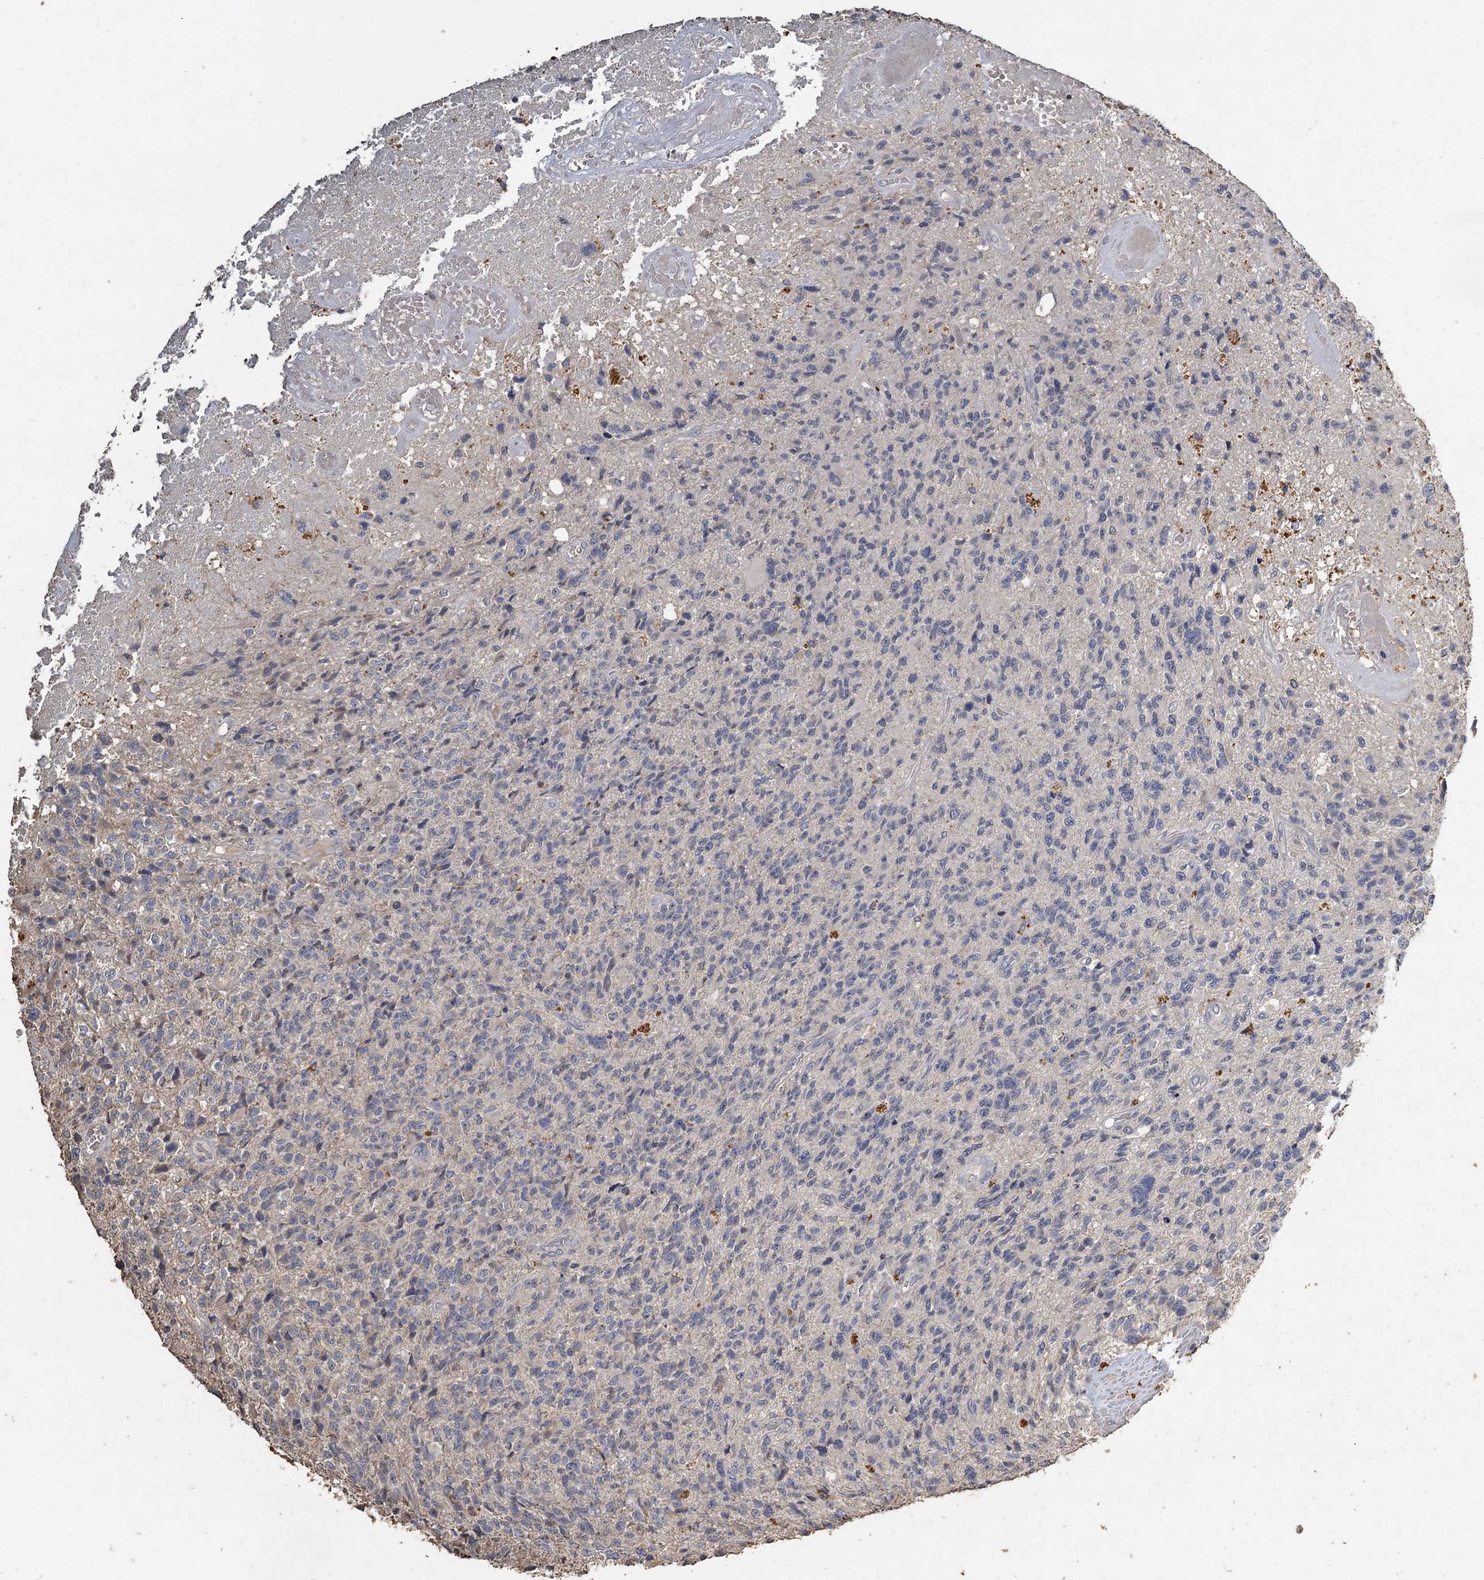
{"staining": {"intensity": "negative", "quantity": "none", "location": "none"}, "tissue": "glioma", "cell_type": "Tumor cells", "image_type": "cancer", "snomed": [{"axis": "morphology", "description": "Glioma, malignant, High grade"}, {"axis": "topography", "description": "Brain"}], "caption": "Immunohistochemistry (IHC) image of human high-grade glioma (malignant) stained for a protein (brown), which exhibits no expression in tumor cells.", "gene": "CCDC61", "patient": {"sex": "male", "age": 76}}